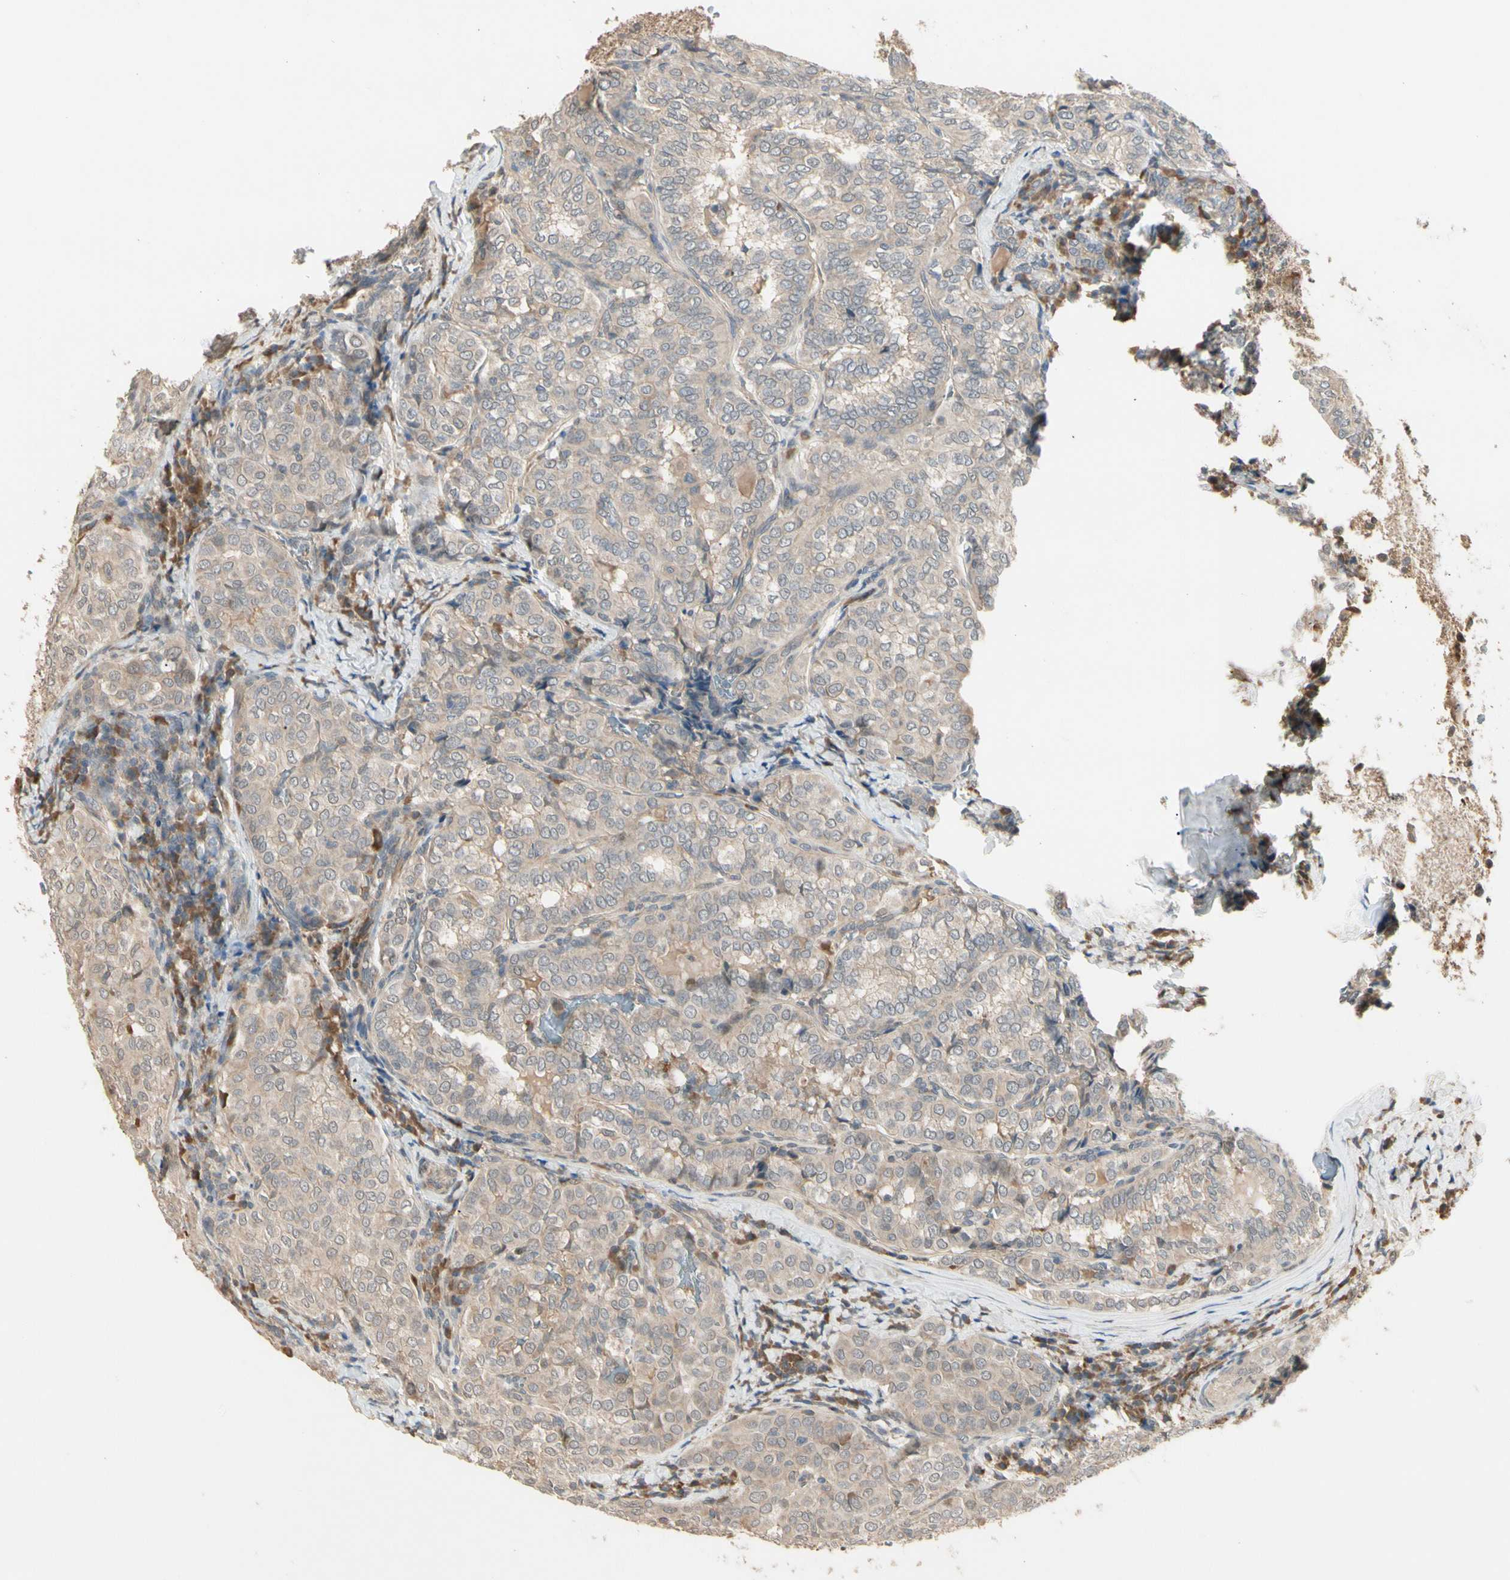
{"staining": {"intensity": "weak", "quantity": ">75%", "location": "cytoplasmic/membranous"}, "tissue": "thyroid cancer", "cell_type": "Tumor cells", "image_type": "cancer", "snomed": [{"axis": "morphology", "description": "Normal tissue, NOS"}, {"axis": "morphology", "description": "Papillary adenocarcinoma, NOS"}, {"axis": "topography", "description": "Thyroid gland"}], "caption": "A low amount of weak cytoplasmic/membranous staining is identified in approximately >75% of tumor cells in thyroid cancer (papillary adenocarcinoma) tissue.", "gene": "ATG4C", "patient": {"sex": "female", "age": 30}}